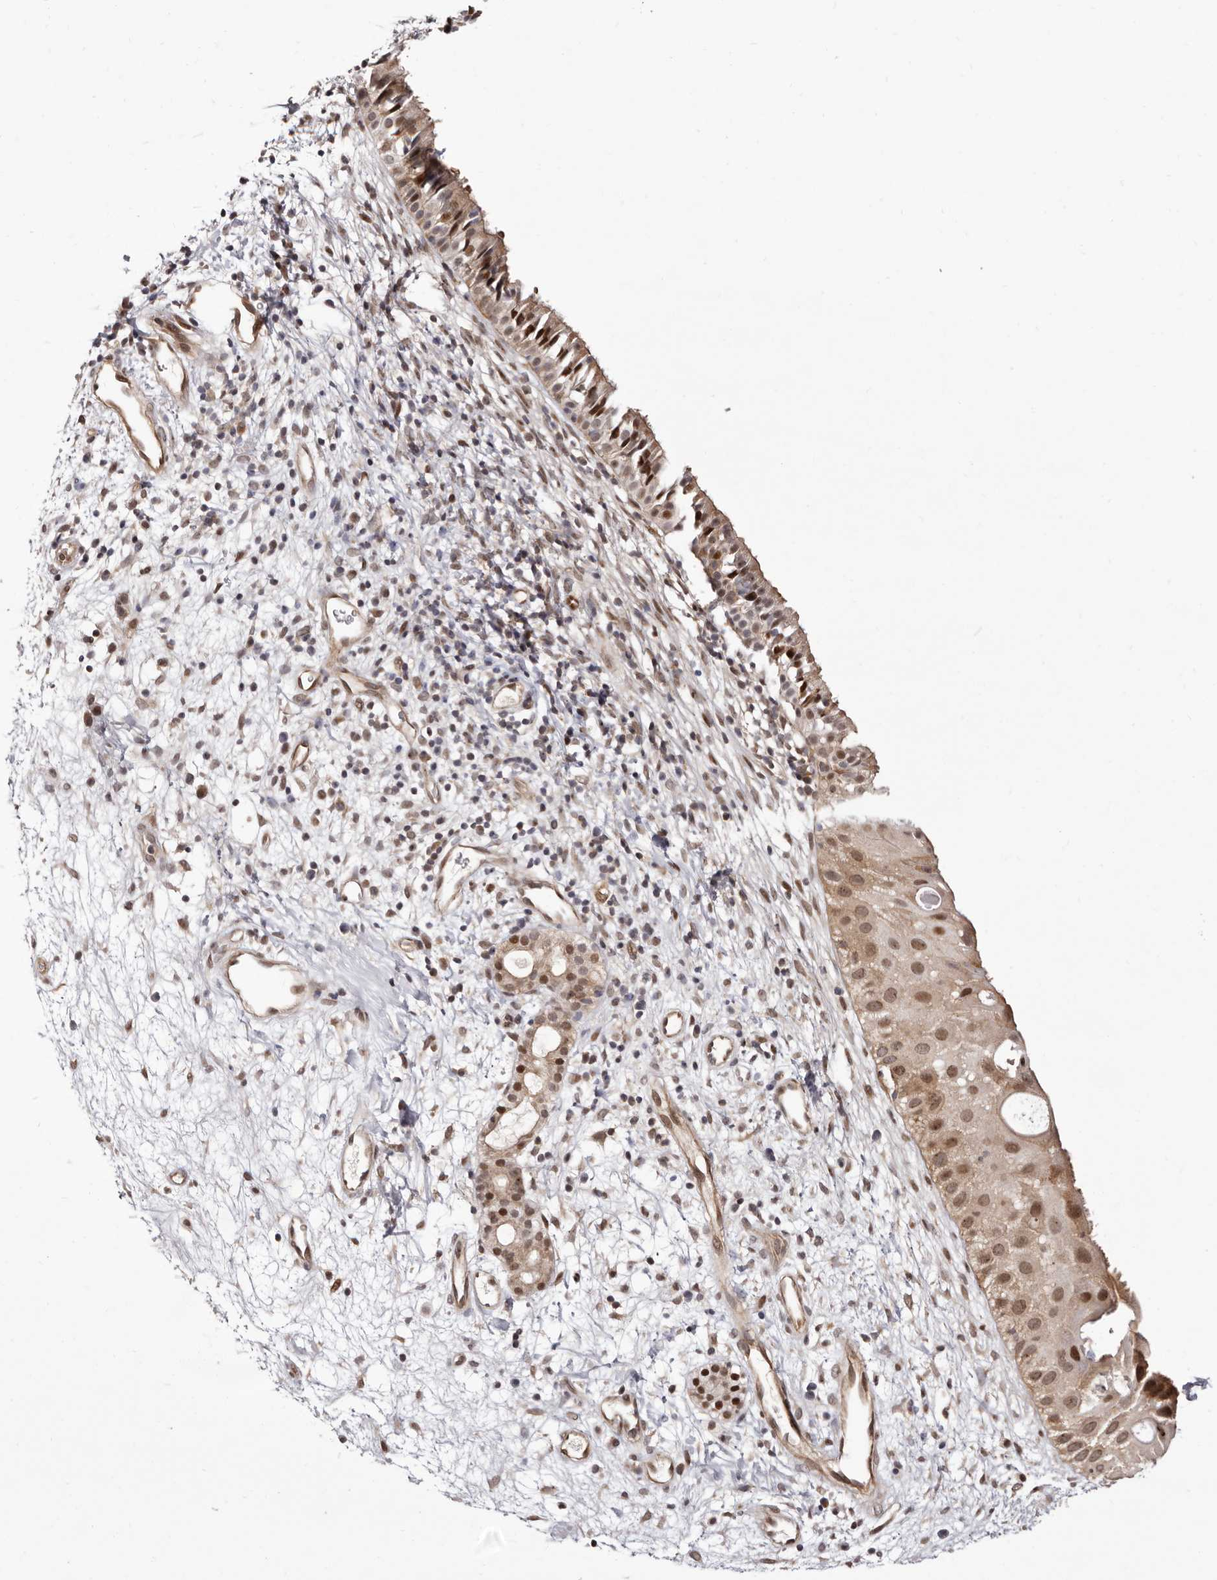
{"staining": {"intensity": "moderate", "quantity": ">75%", "location": "cytoplasmic/membranous,nuclear"}, "tissue": "nasopharynx", "cell_type": "Respiratory epithelial cells", "image_type": "normal", "snomed": [{"axis": "morphology", "description": "Normal tissue, NOS"}, {"axis": "topography", "description": "Nasopharynx"}], "caption": "Protein expression analysis of unremarkable nasopharynx reveals moderate cytoplasmic/membranous,nuclear positivity in approximately >75% of respiratory epithelial cells.", "gene": "GLRX3", "patient": {"sex": "male", "age": 22}}